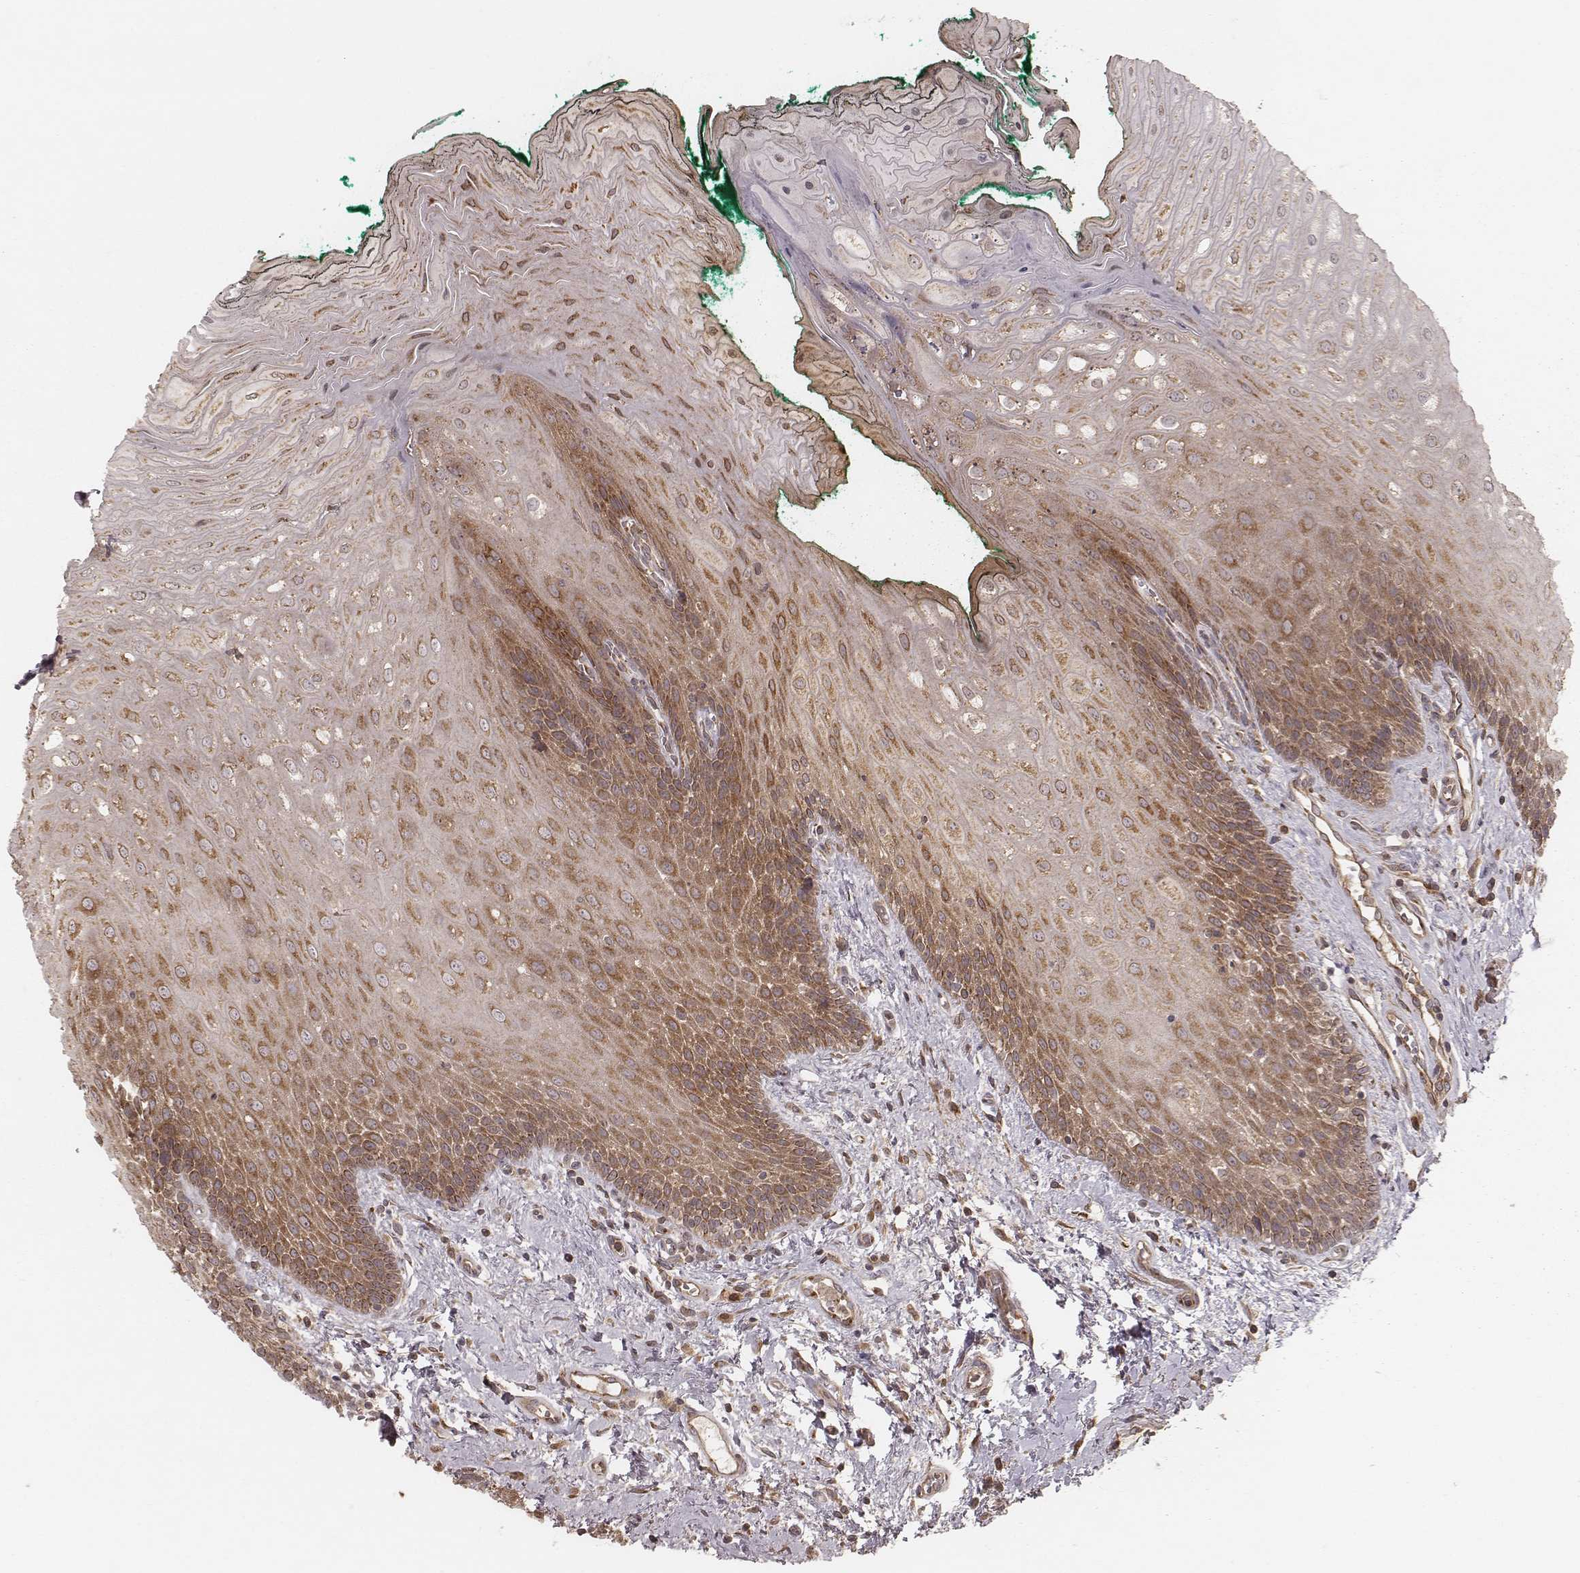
{"staining": {"intensity": "moderate", "quantity": ">75%", "location": "cytoplasmic/membranous"}, "tissue": "oral mucosa", "cell_type": "Squamous epithelial cells", "image_type": "normal", "snomed": [{"axis": "morphology", "description": "Normal tissue, NOS"}, {"axis": "topography", "description": "Oral tissue"}], "caption": "A micrograph of oral mucosa stained for a protein shows moderate cytoplasmic/membranous brown staining in squamous epithelial cells. Nuclei are stained in blue.", "gene": "MYO19", "patient": {"sex": "female", "age": 68}}